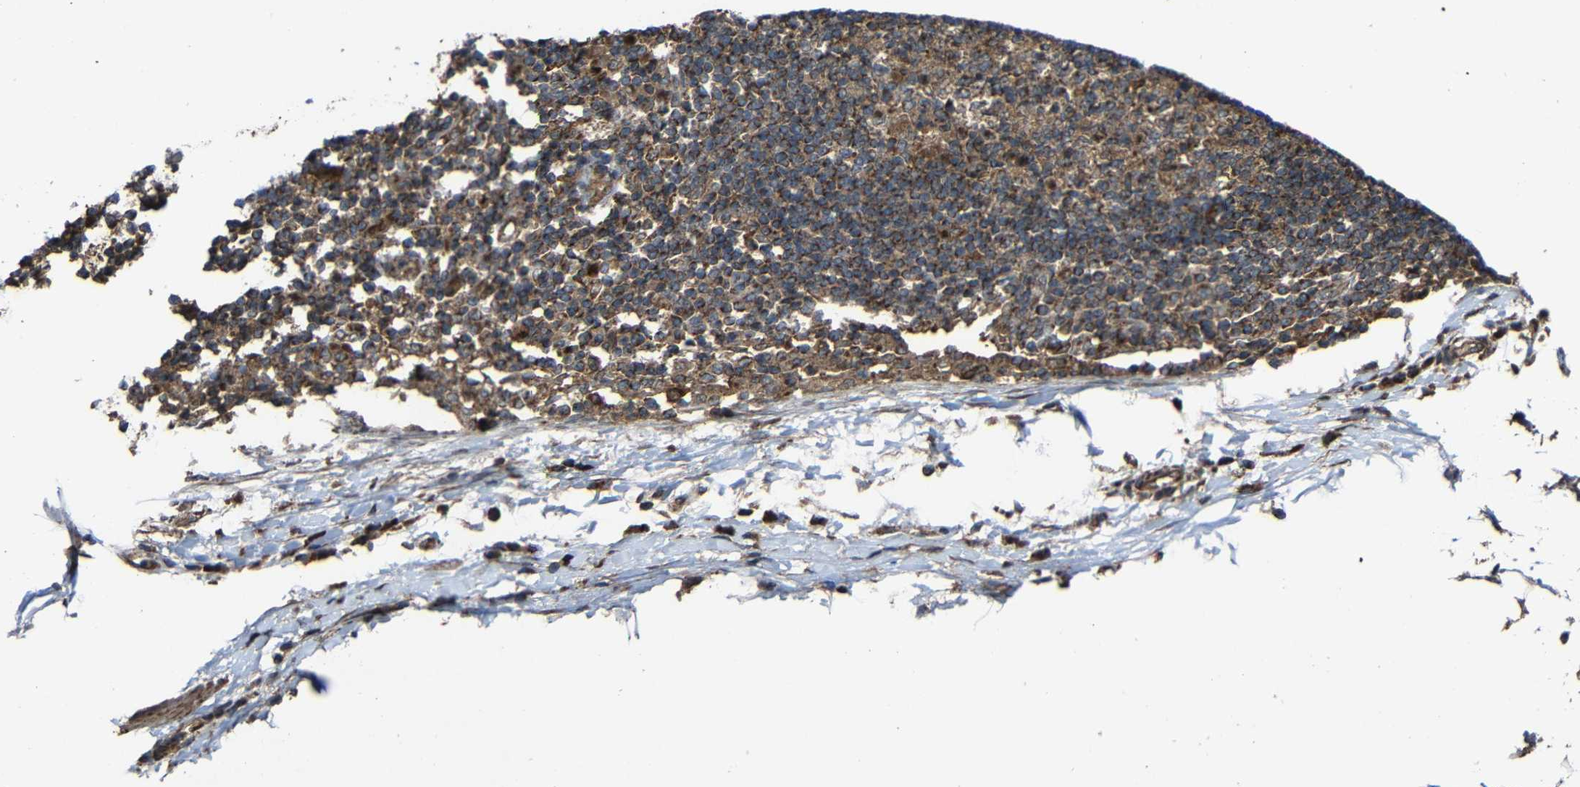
{"staining": {"intensity": "weak", "quantity": ">75%", "location": "cytoplasmic/membranous"}, "tissue": "adipose tissue", "cell_type": "Adipocytes", "image_type": "normal", "snomed": [{"axis": "morphology", "description": "Normal tissue, NOS"}, {"axis": "morphology", "description": "Adenocarcinoma, NOS"}, {"axis": "topography", "description": "Esophagus"}], "caption": "Adipose tissue stained with a brown dye displays weak cytoplasmic/membranous positive expression in about >75% of adipocytes.", "gene": "C1GALT1", "patient": {"sex": "male", "age": 62}}